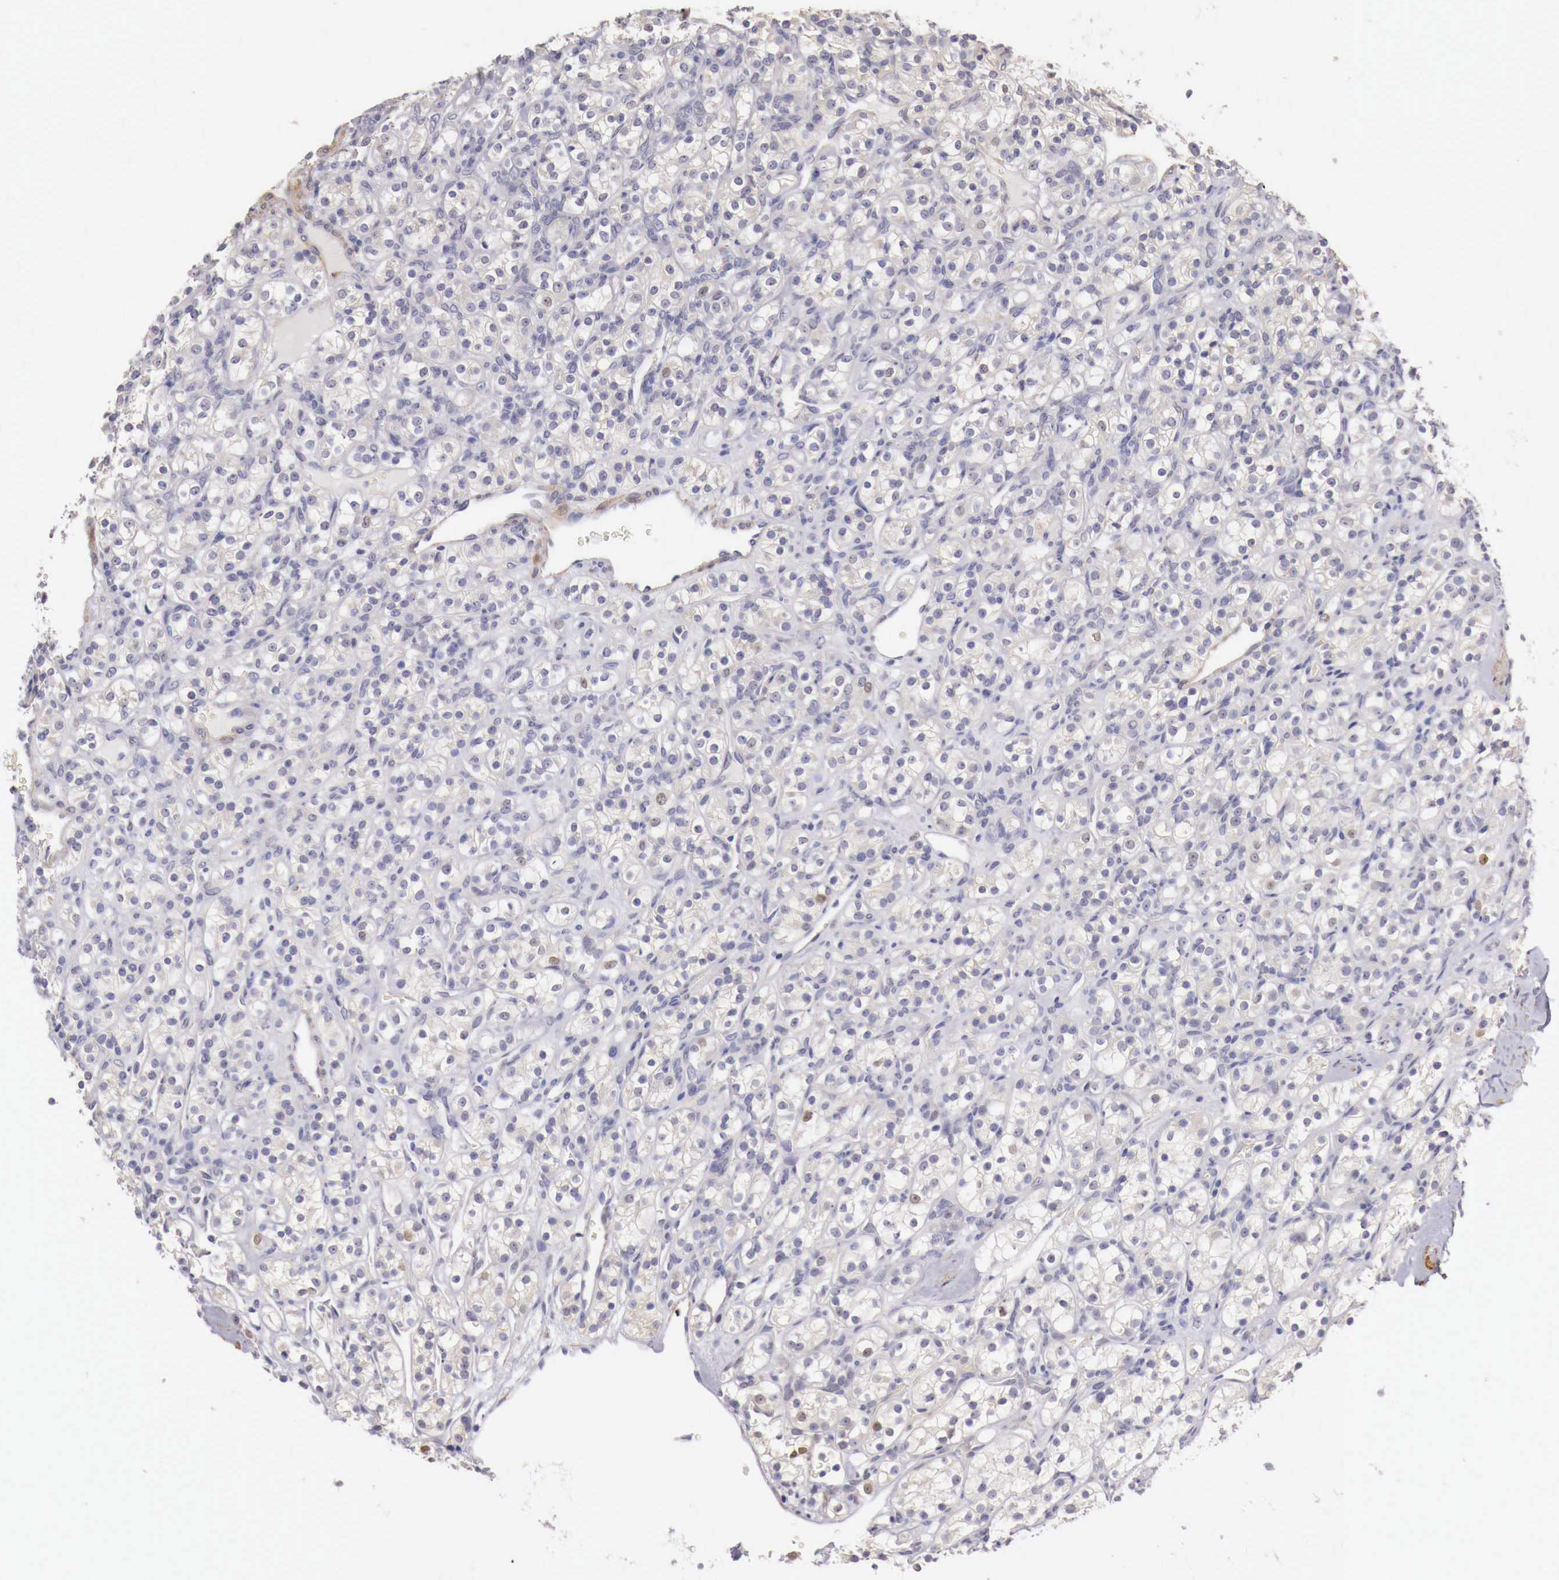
{"staining": {"intensity": "negative", "quantity": "none", "location": "none"}, "tissue": "renal cancer", "cell_type": "Tumor cells", "image_type": "cancer", "snomed": [{"axis": "morphology", "description": "Adenocarcinoma, NOS"}, {"axis": "topography", "description": "Kidney"}], "caption": "An image of renal cancer stained for a protein exhibits no brown staining in tumor cells. Nuclei are stained in blue.", "gene": "ENOX2", "patient": {"sex": "male", "age": 77}}